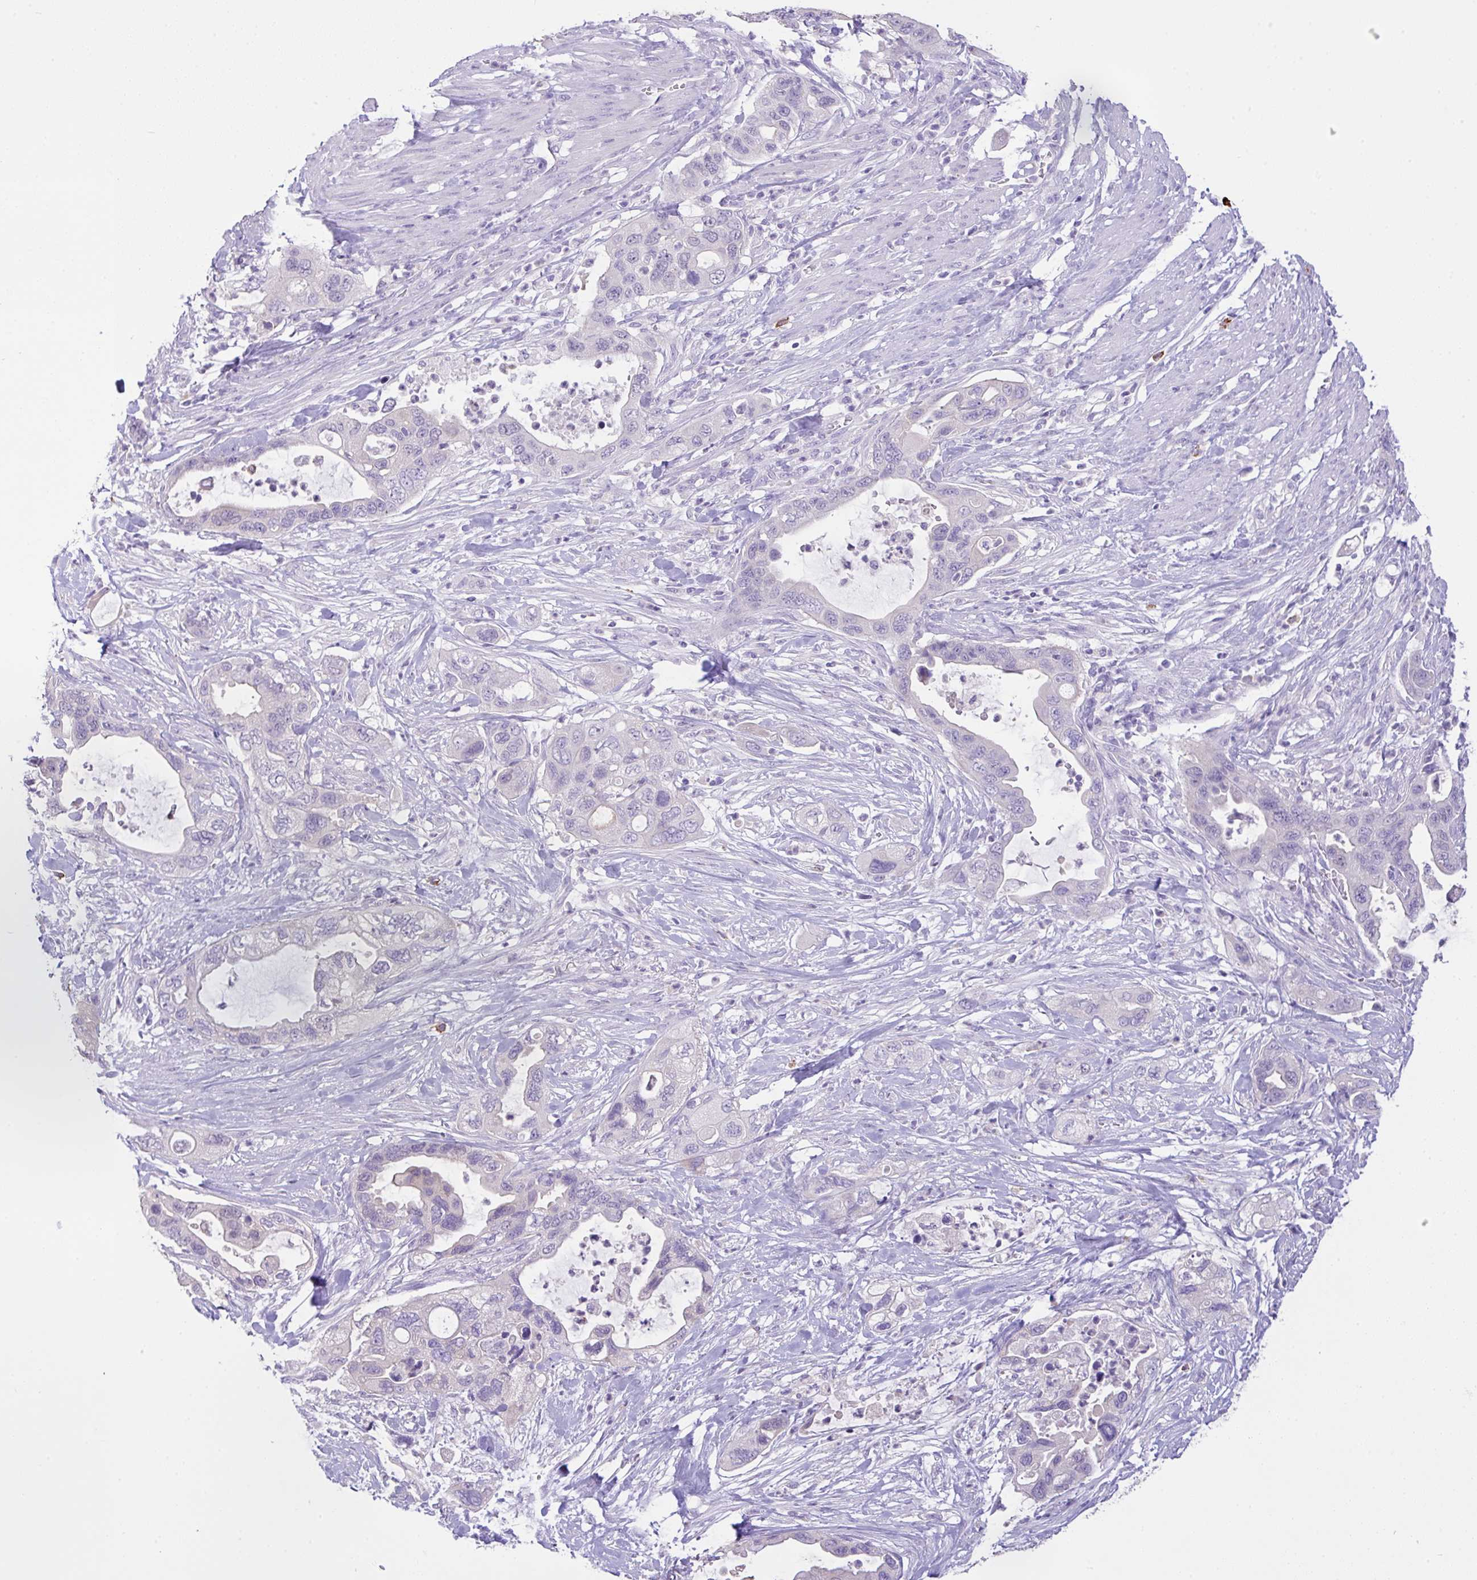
{"staining": {"intensity": "negative", "quantity": "none", "location": "none"}, "tissue": "pancreatic cancer", "cell_type": "Tumor cells", "image_type": "cancer", "snomed": [{"axis": "morphology", "description": "Adenocarcinoma, NOS"}, {"axis": "topography", "description": "Pancreas"}], "caption": "Human pancreatic cancer (adenocarcinoma) stained for a protein using IHC exhibits no expression in tumor cells.", "gene": "CST11", "patient": {"sex": "female", "age": 71}}